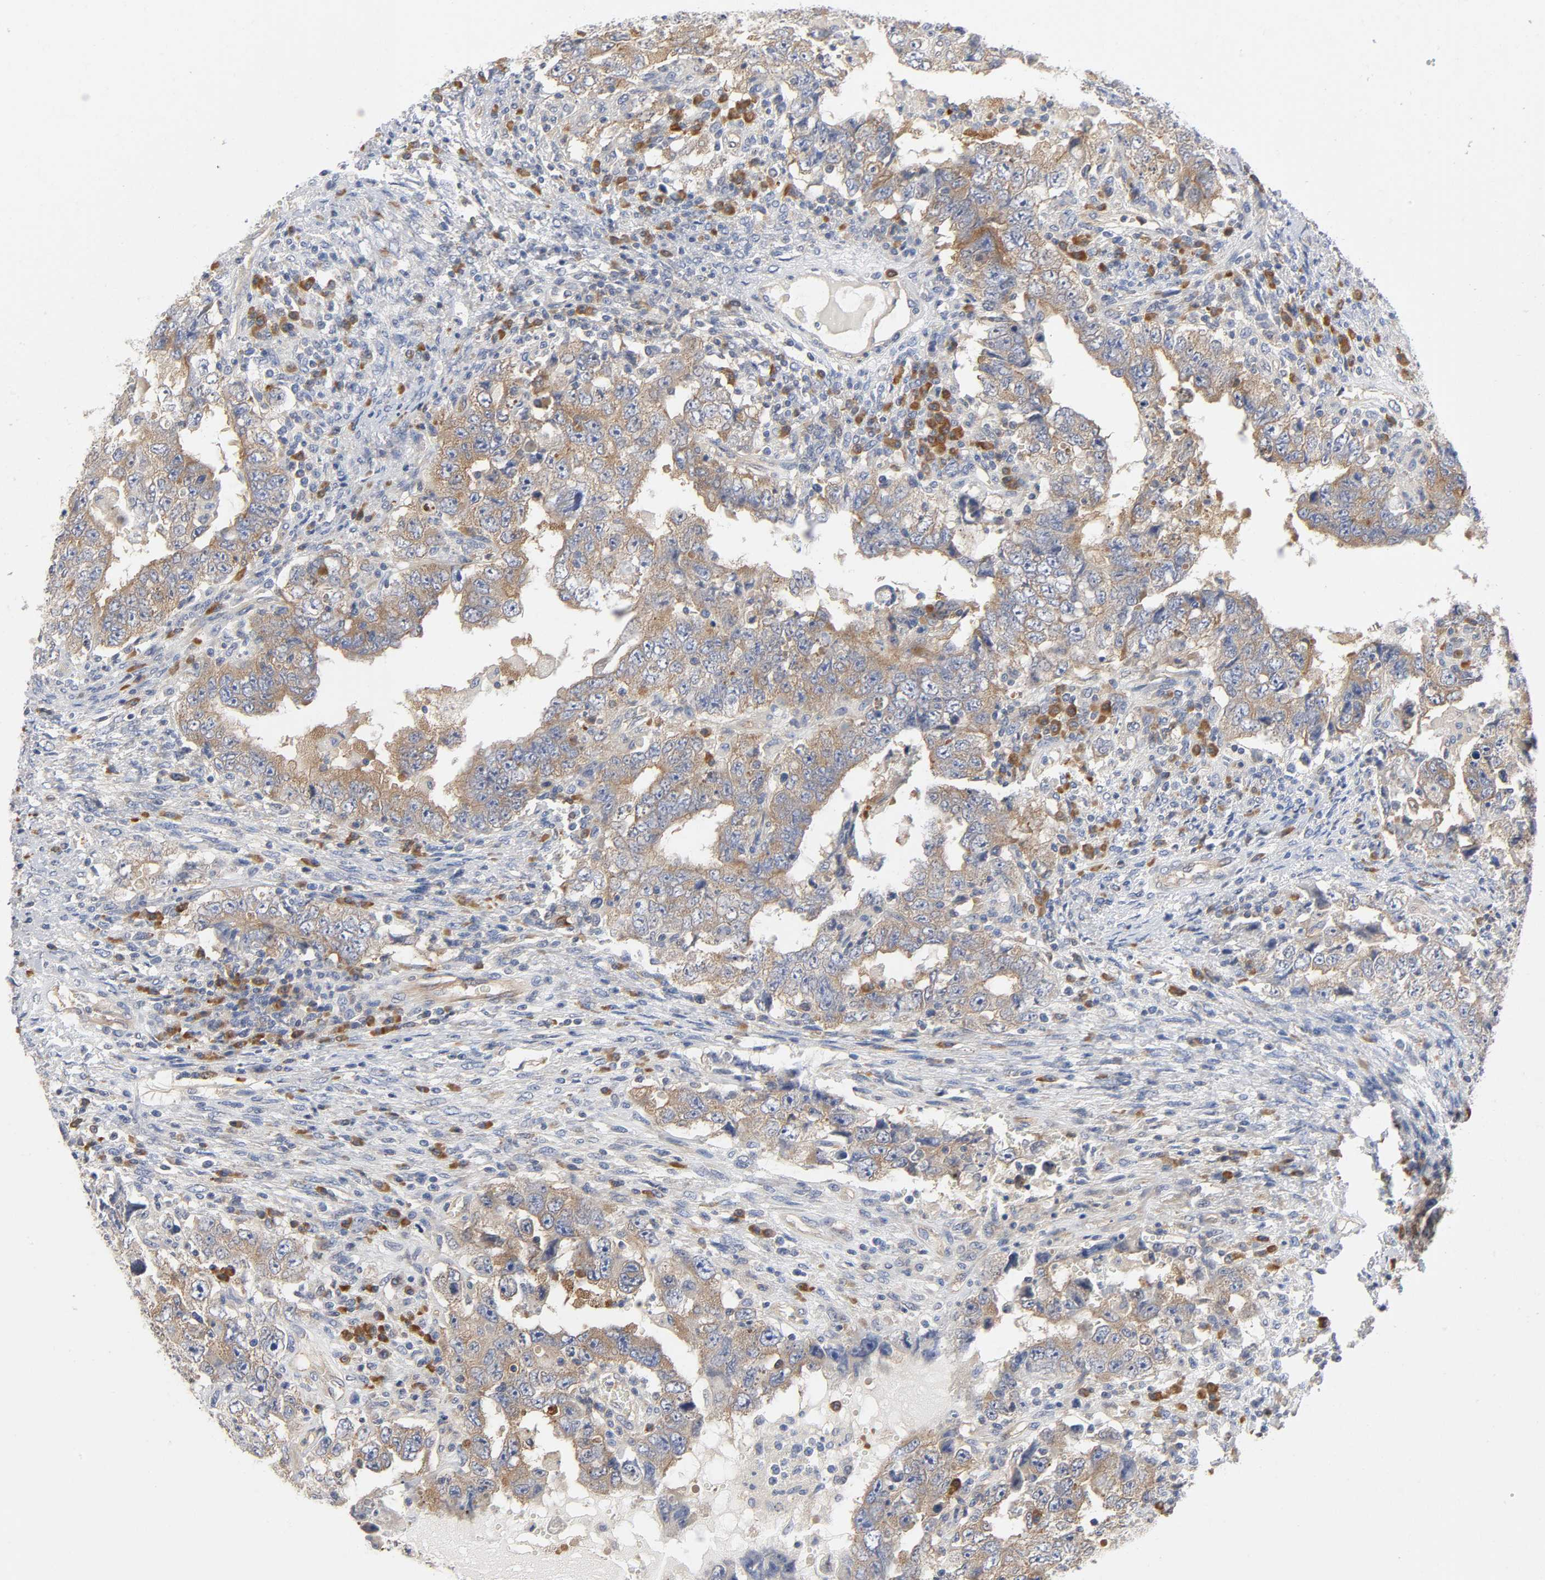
{"staining": {"intensity": "weak", "quantity": ">75%", "location": "cytoplasmic/membranous"}, "tissue": "testis cancer", "cell_type": "Tumor cells", "image_type": "cancer", "snomed": [{"axis": "morphology", "description": "Carcinoma, Embryonal, NOS"}, {"axis": "topography", "description": "Testis"}], "caption": "Embryonal carcinoma (testis) stained with a brown dye demonstrates weak cytoplasmic/membranous positive expression in approximately >75% of tumor cells.", "gene": "SCHIP1", "patient": {"sex": "male", "age": 26}}